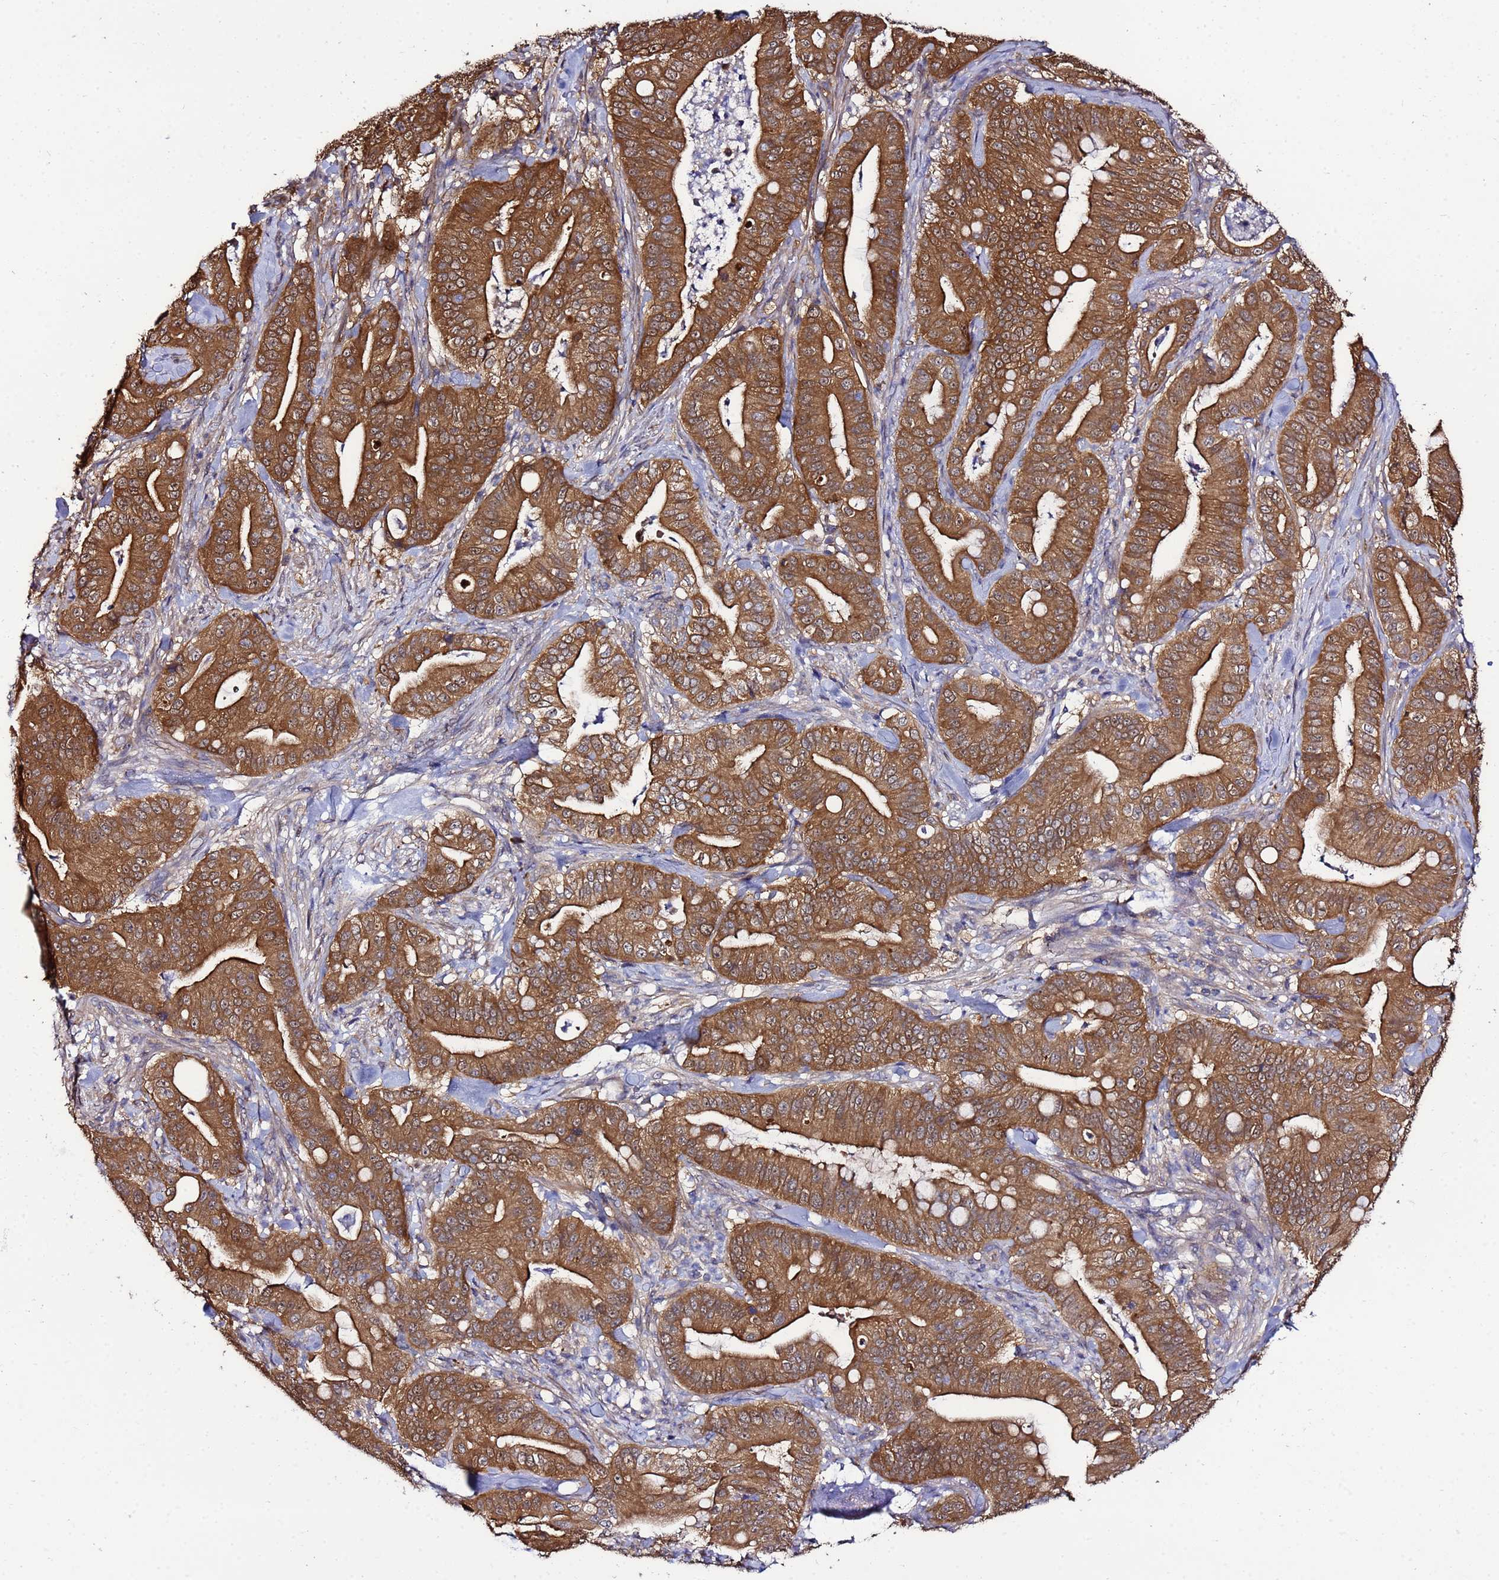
{"staining": {"intensity": "moderate", "quantity": ">75%", "location": "cytoplasmic/membranous"}, "tissue": "pancreatic cancer", "cell_type": "Tumor cells", "image_type": "cancer", "snomed": [{"axis": "morphology", "description": "Adenocarcinoma, NOS"}, {"axis": "topography", "description": "Pancreas"}], "caption": "Adenocarcinoma (pancreatic) stained for a protein (brown) reveals moderate cytoplasmic/membranous positive staining in approximately >75% of tumor cells.", "gene": "NAXE", "patient": {"sex": "male", "age": 71}}